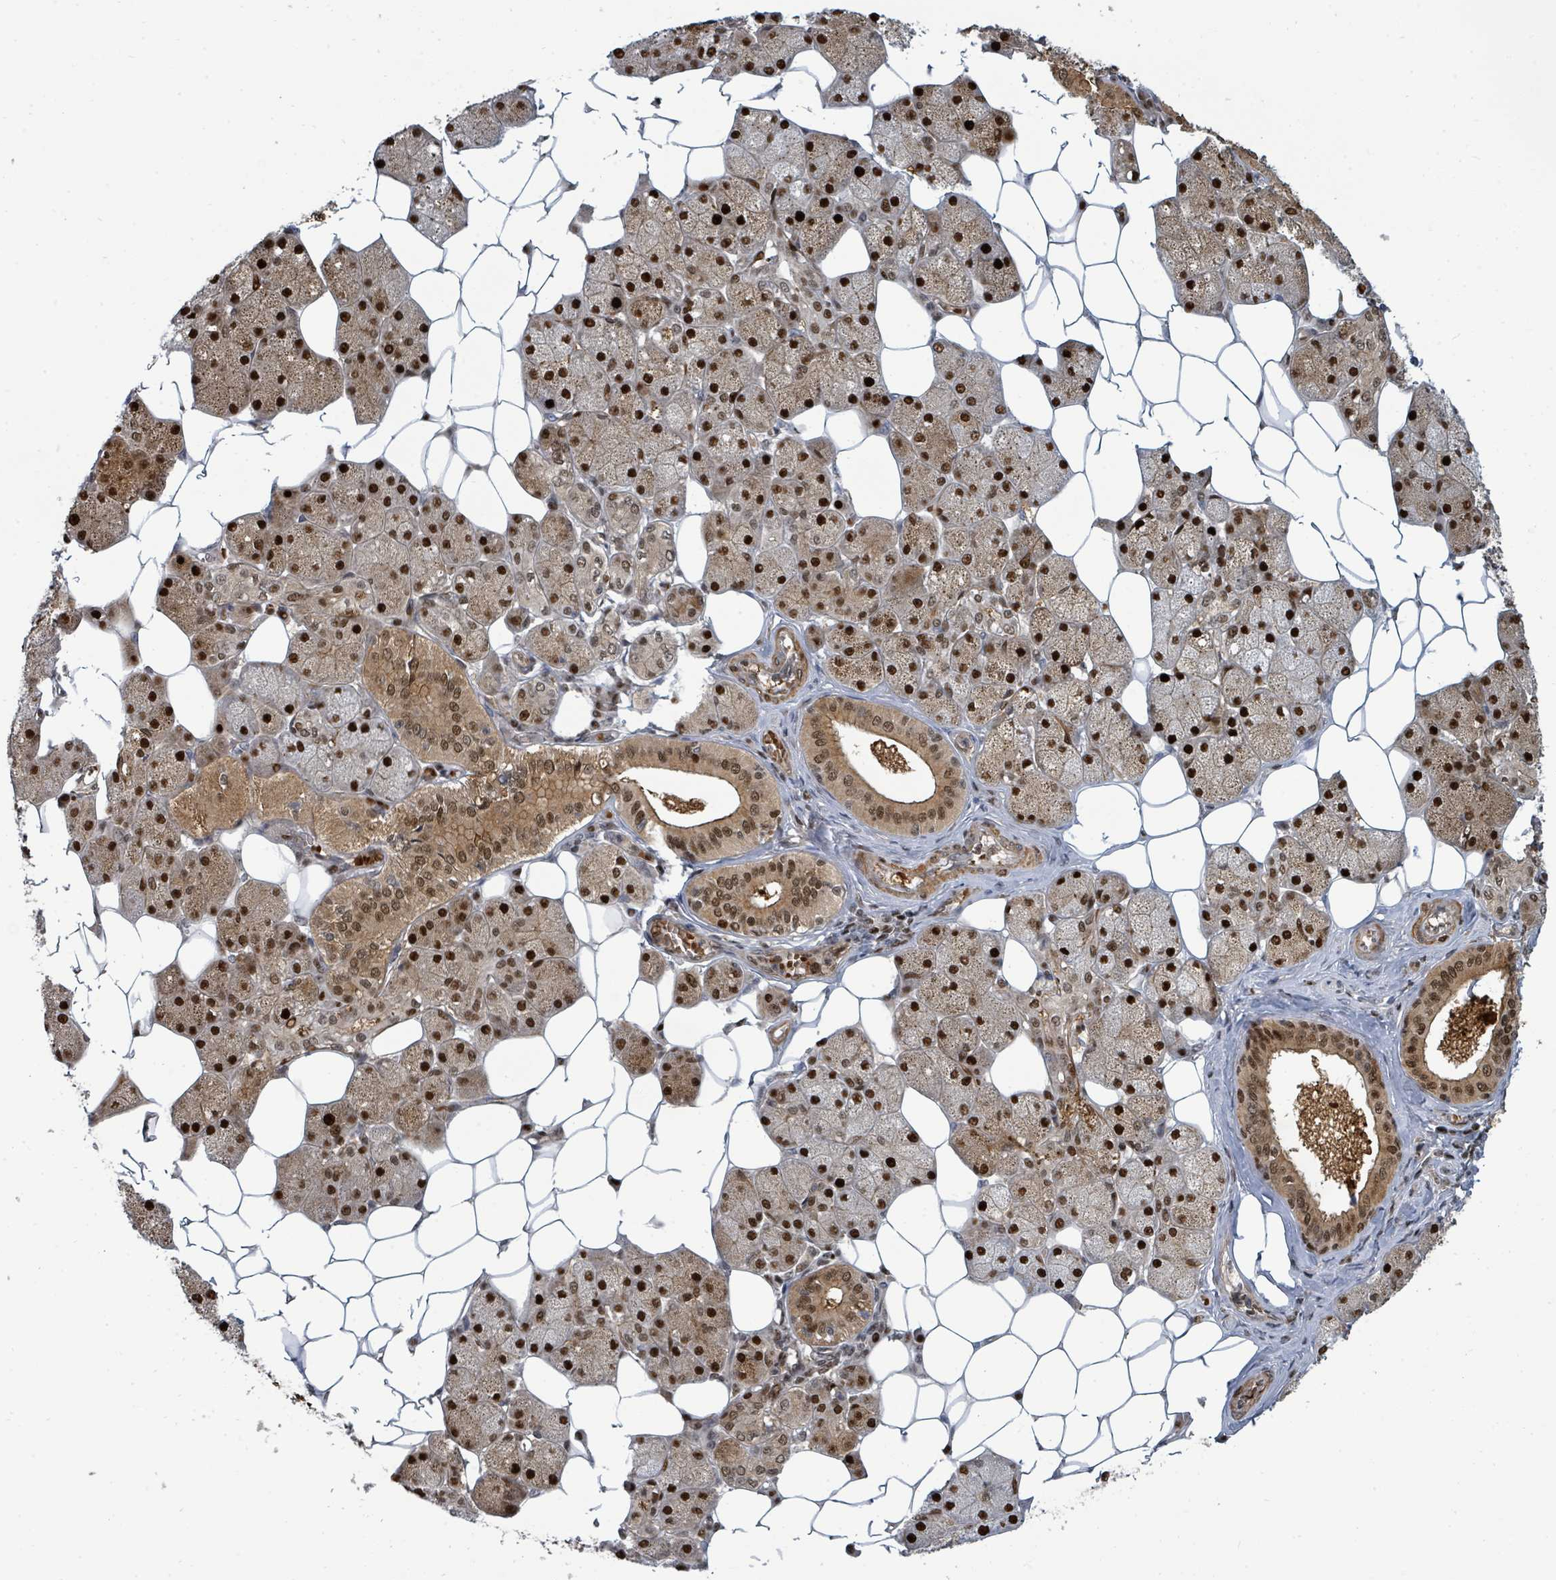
{"staining": {"intensity": "strong", "quantity": ">75%", "location": "cytoplasmic/membranous,nuclear"}, "tissue": "salivary gland", "cell_type": "Glandular cells", "image_type": "normal", "snomed": [{"axis": "morphology", "description": "Squamous cell carcinoma, NOS"}, {"axis": "topography", "description": "Skin"}, {"axis": "topography", "description": "Head-Neck"}], "caption": "Glandular cells display strong cytoplasmic/membranous,nuclear positivity in about >75% of cells in benign salivary gland.", "gene": "TRDMT1", "patient": {"sex": "male", "age": 80}}